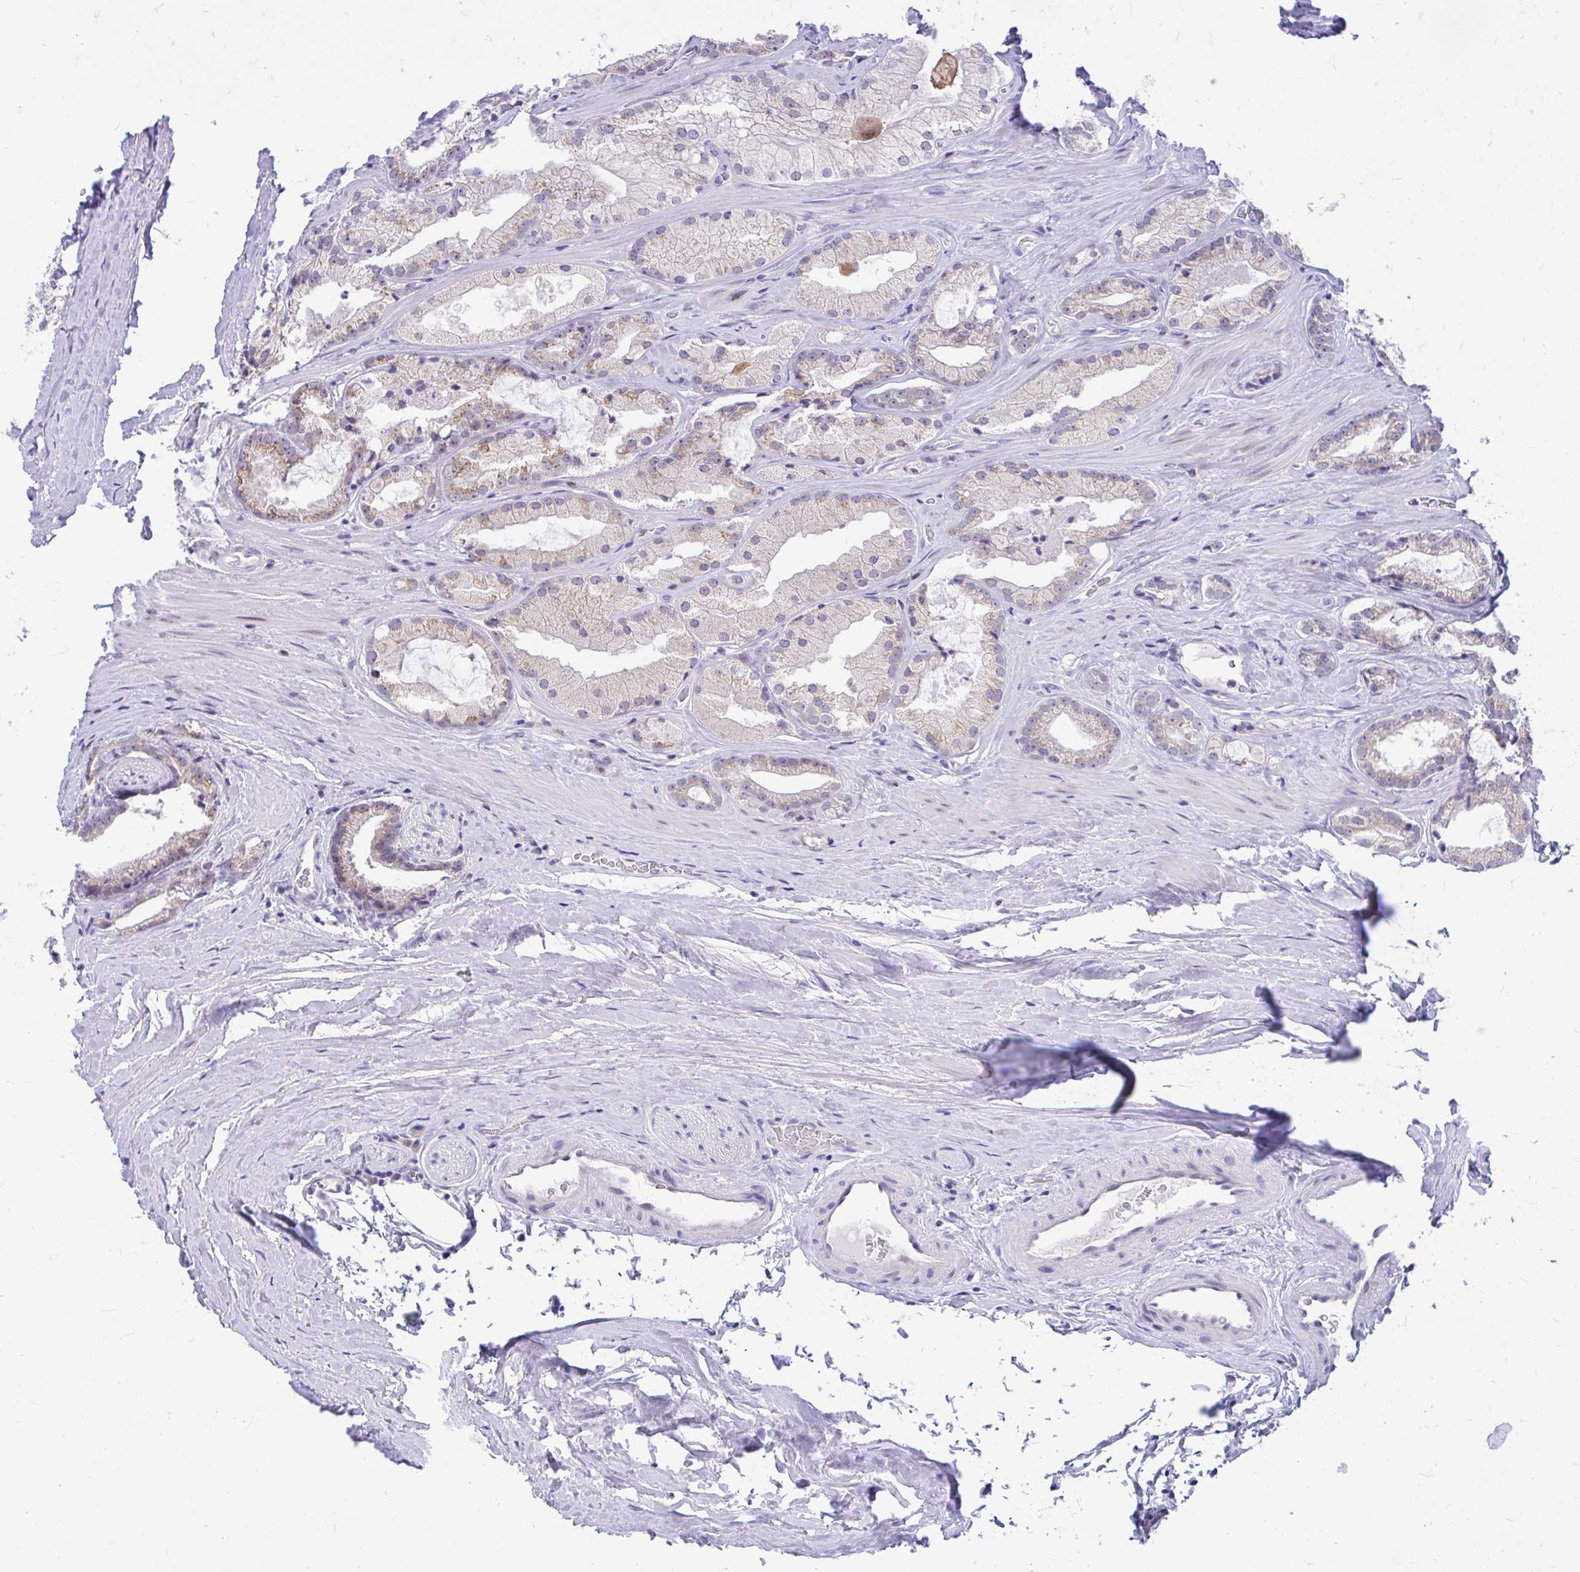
{"staining": {"intensity": "moderate", "quantity": "<25%", "location": "cytoplasmic/membranous"}, "tissue": "prostate cancer", "cell_type": "Tumor cells", "image_type": "cancer", "snomed": [{"axis": "morphology", "description": "Adenocarcinoma, High grade"}, {"axis": "topography", "description": "Prostate"}], "caption": "Human prostate cancer (high-grade adenocarcinoma) stained with a protein marker shows moderate staining in tumor cells.", "gene": "GLB1L2", "patient": {"sex": "male", "age": 68}}